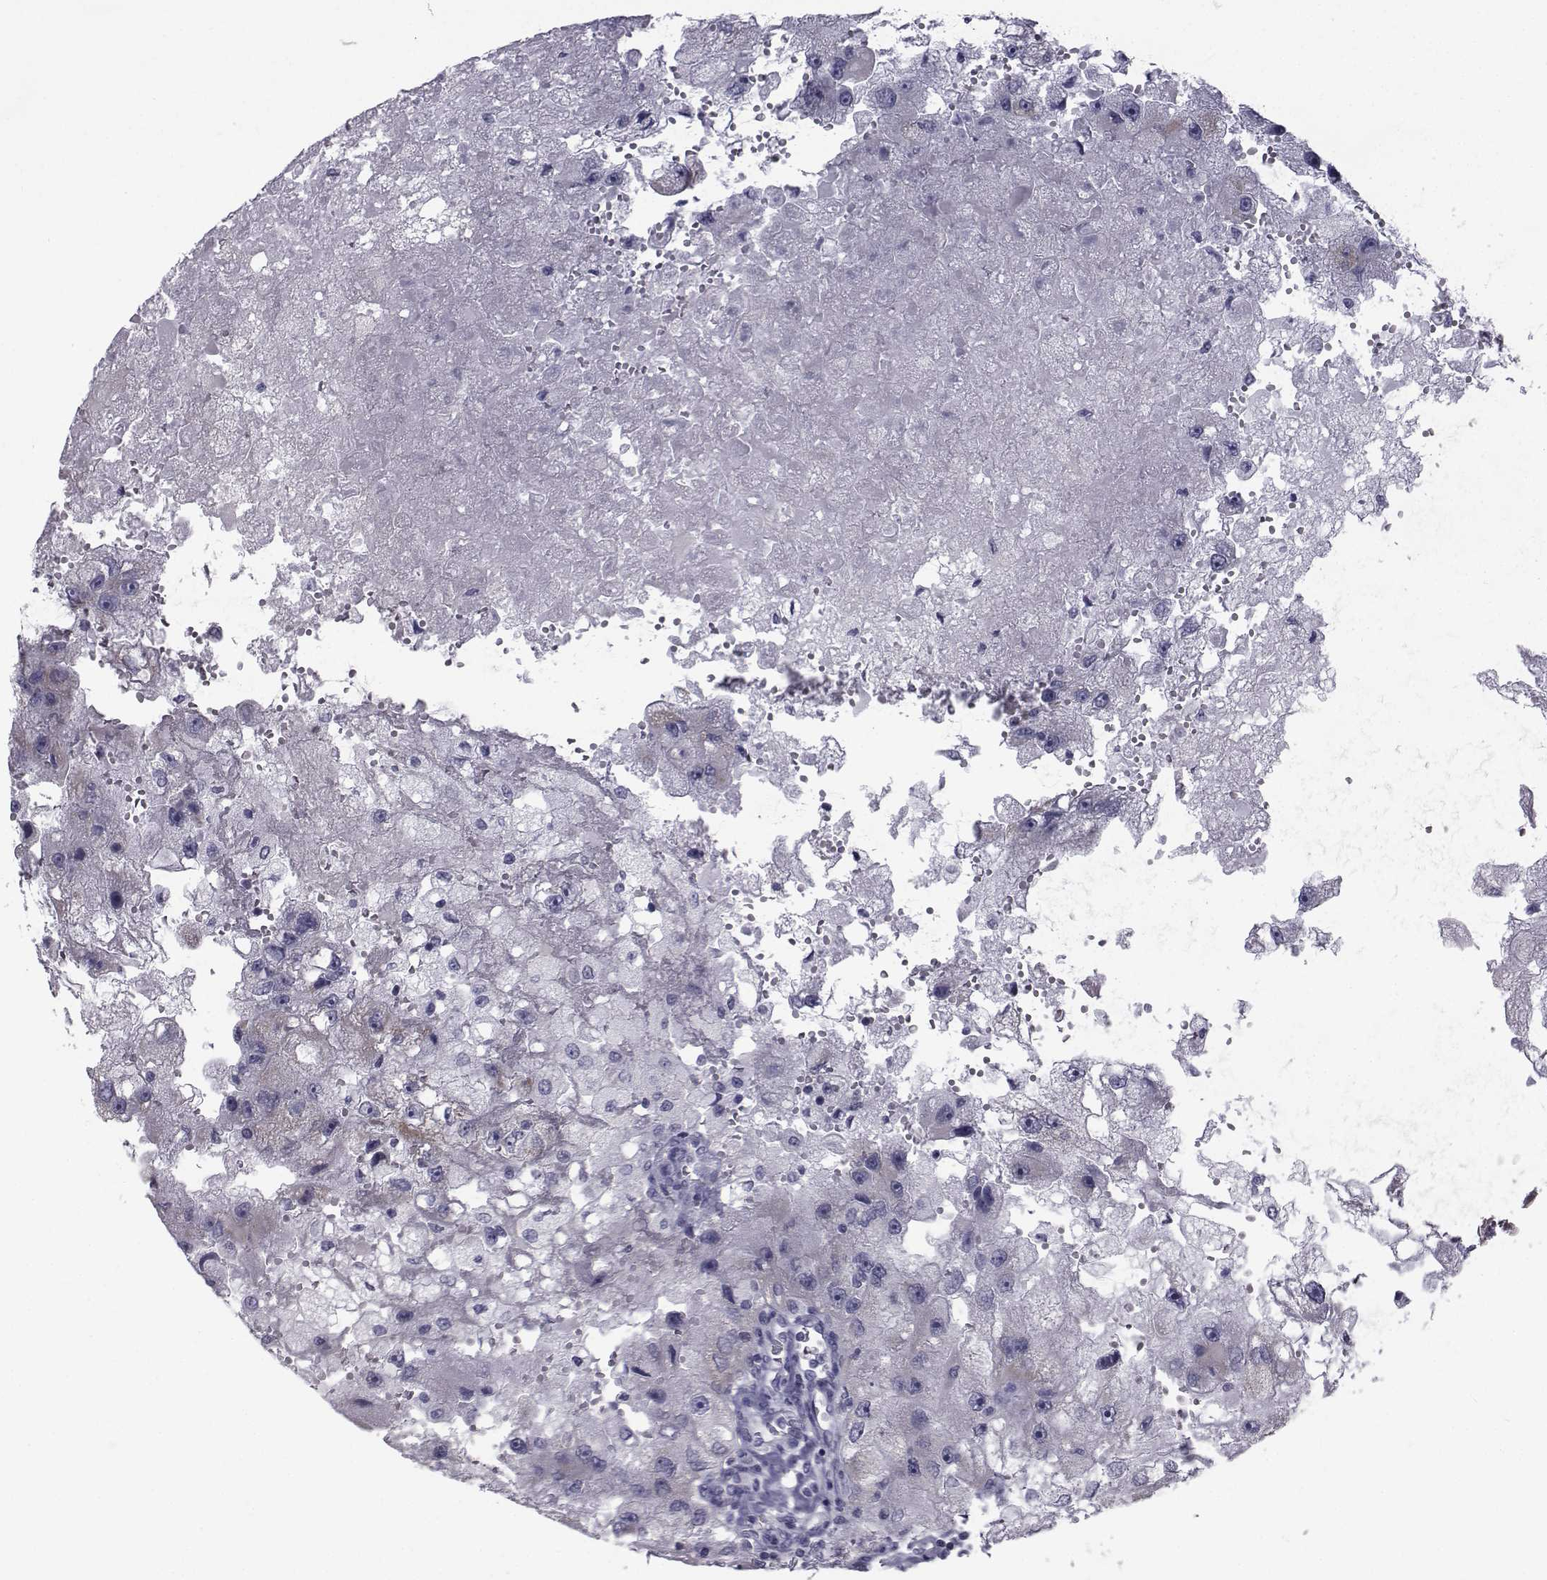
{"staining": {"intensity": "negative", "quantity": "none", "location": "none"}, "tissue": "renal cancer", "cell_type": "Tumor cells", "image_type": "cancer", "snomed": [{"axis": "morphology", "description": "Adenocarcinoma, NOS"}, {"axis": "topography", "description": "Kidney"}], "caption": "IHC histopathology image of human renal adenocarcinoma stained for a protein (brown), which displays no expression in tumor cells.", "gene": "FDXR", "patient": {"sex": "male", "age": 63}}